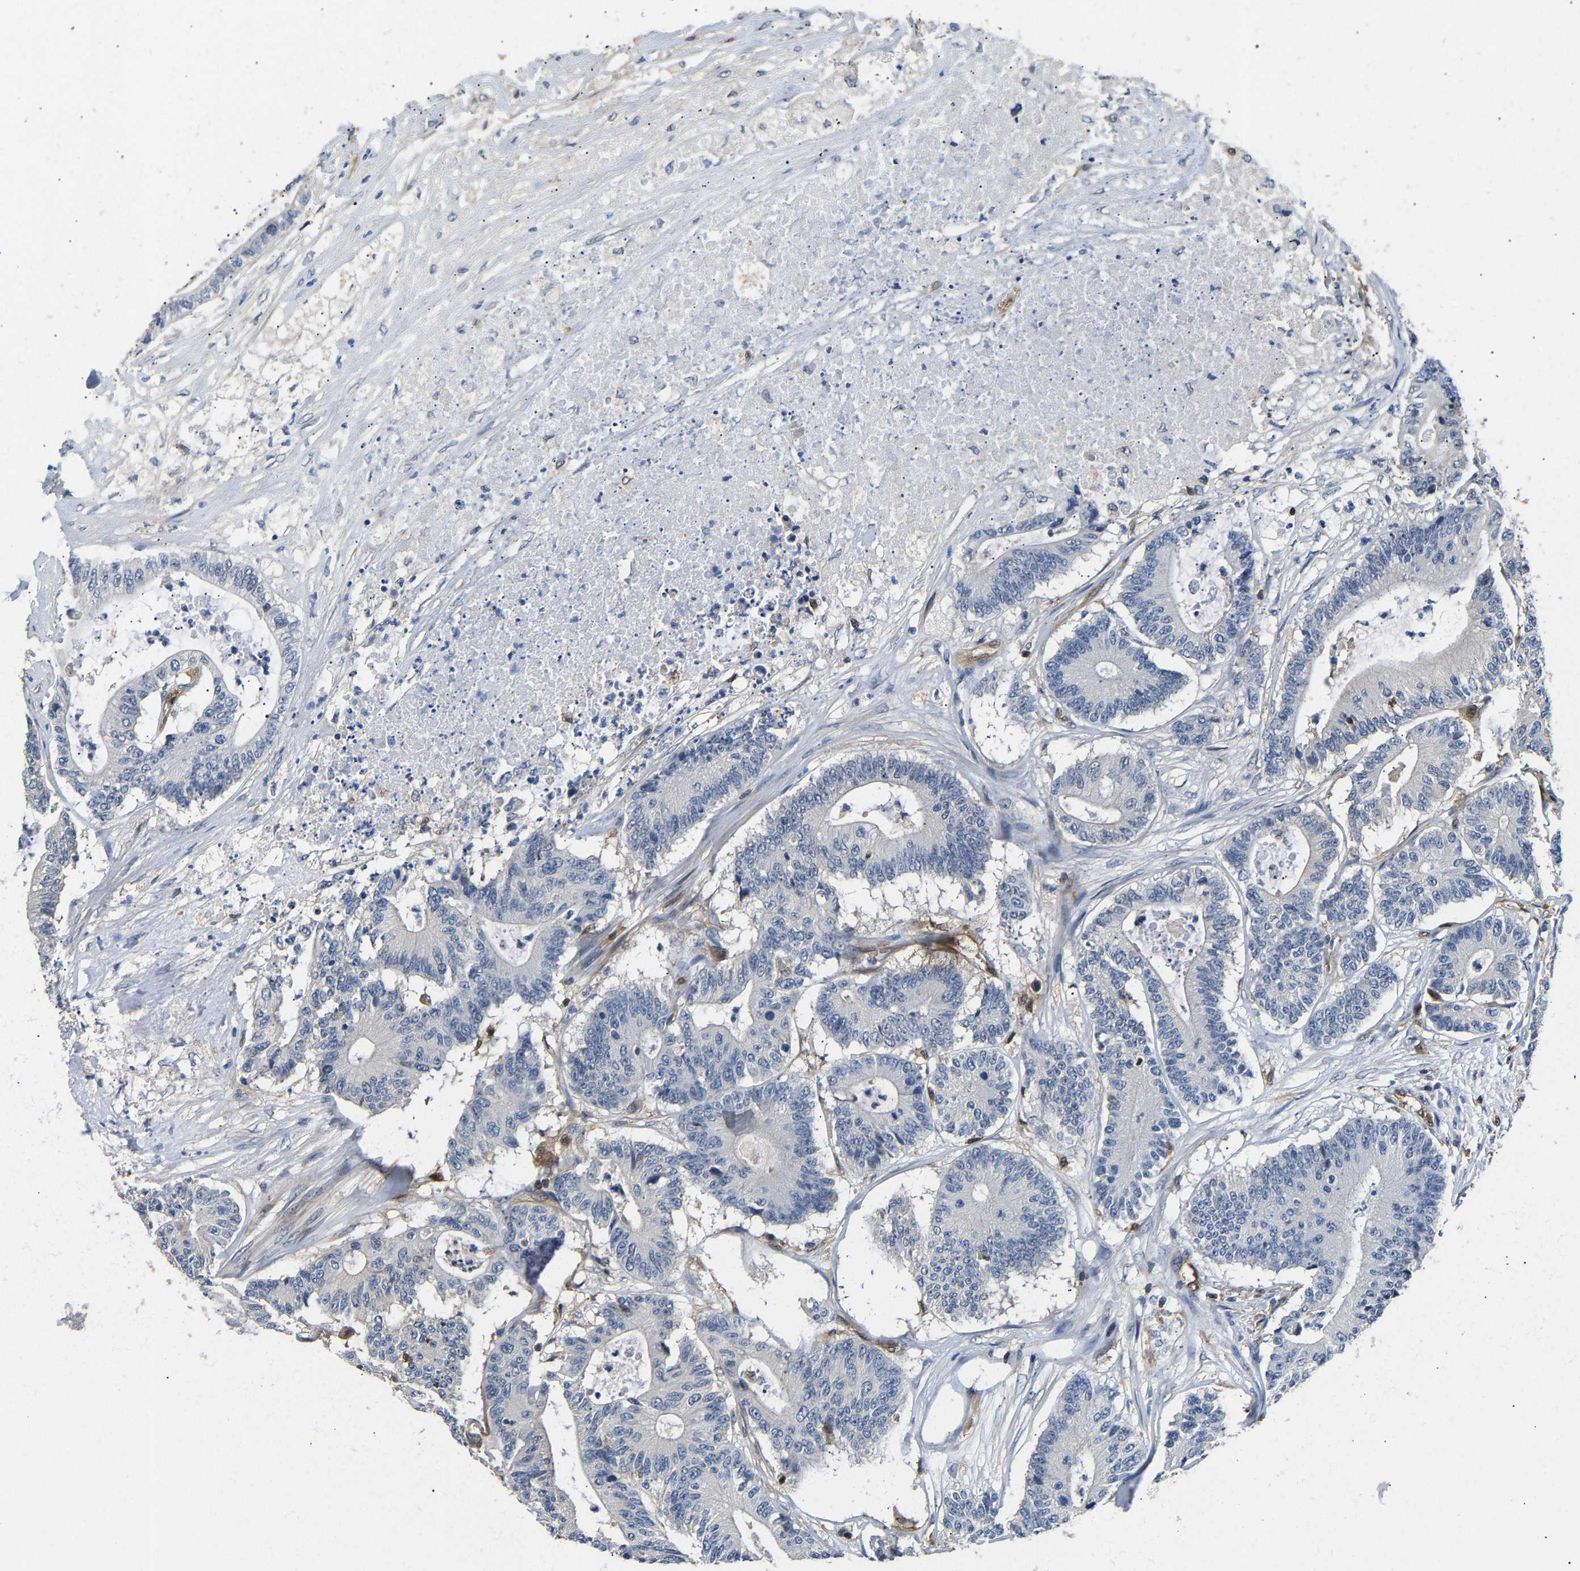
{"staining": {"intensity": "negative", "quantity": "none", "location": "none"}, "tissue": "colorectal cancer", "cell_type": "Tumor cells", "image_type": "cancer", "snomed": [{"axis": "morphology", "description": "Adenocarcinoma, NOS"}, {"axis": "topography", "description": "Colon"}], "caption": "This is an immunohistochemistry (IHC) photomicrograph of colorectal adenocarcinoma. There is no positivity in tumor cells.", "gene": "GIMAP7", "patient": {"sex": "female", "age": 84}}